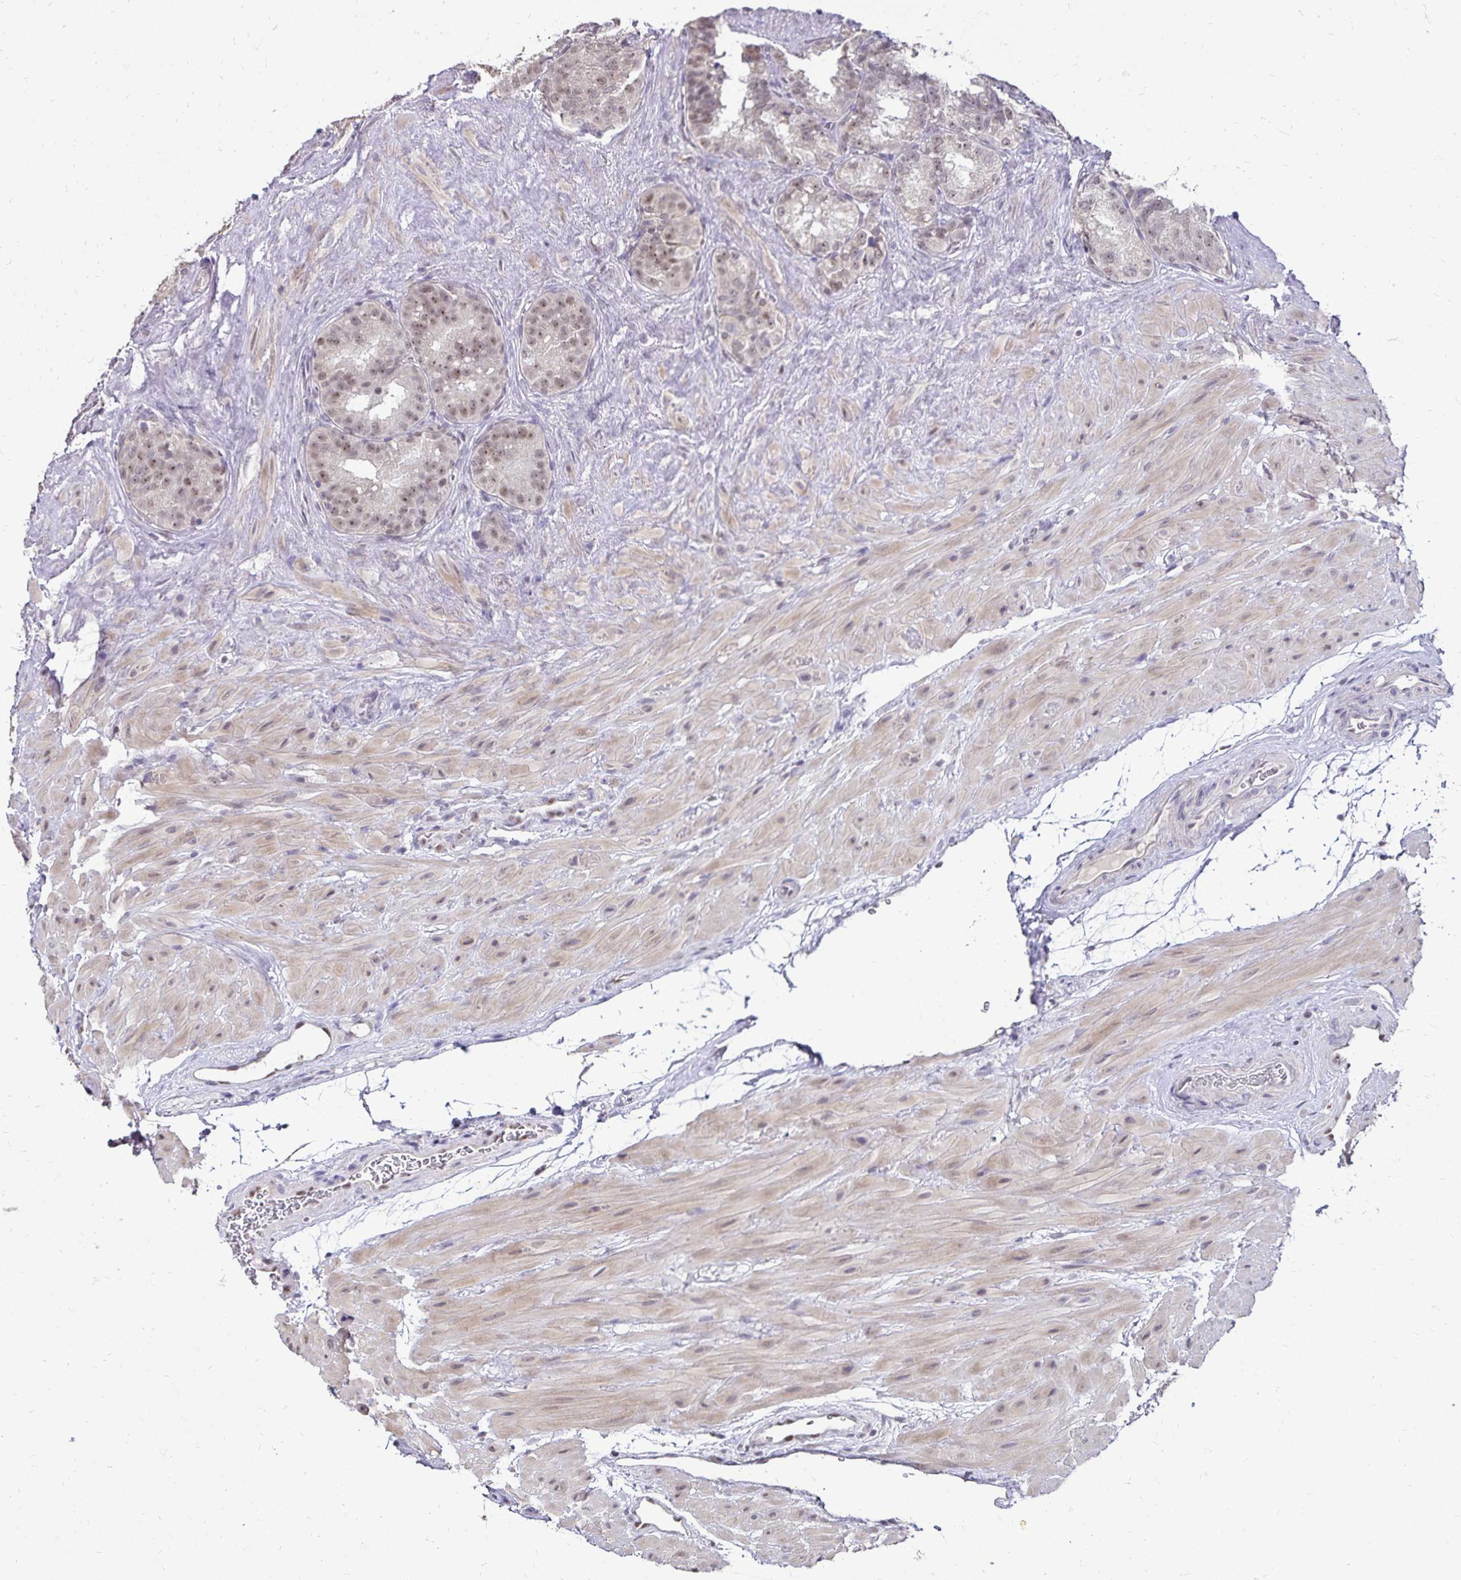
{"staining": {"intensity": "weak", "quantity": ">75%", "location": "nuclear"}, "tissue": "seminal vesicle", "cell_type": "Glandular cells", "image_type": "normal", "snomed": [{"axis": "morphology", "description": "Normal tissue, NOS"}, {"axis": "topography", "description": "Seminal veicle"}], "caption": "Weak nuclear protein positivity is appreciated in about >75% of glandular cells in seminal vesicle.", "gene": "POLB", "patient": {"sex": "male", "age": 60}}